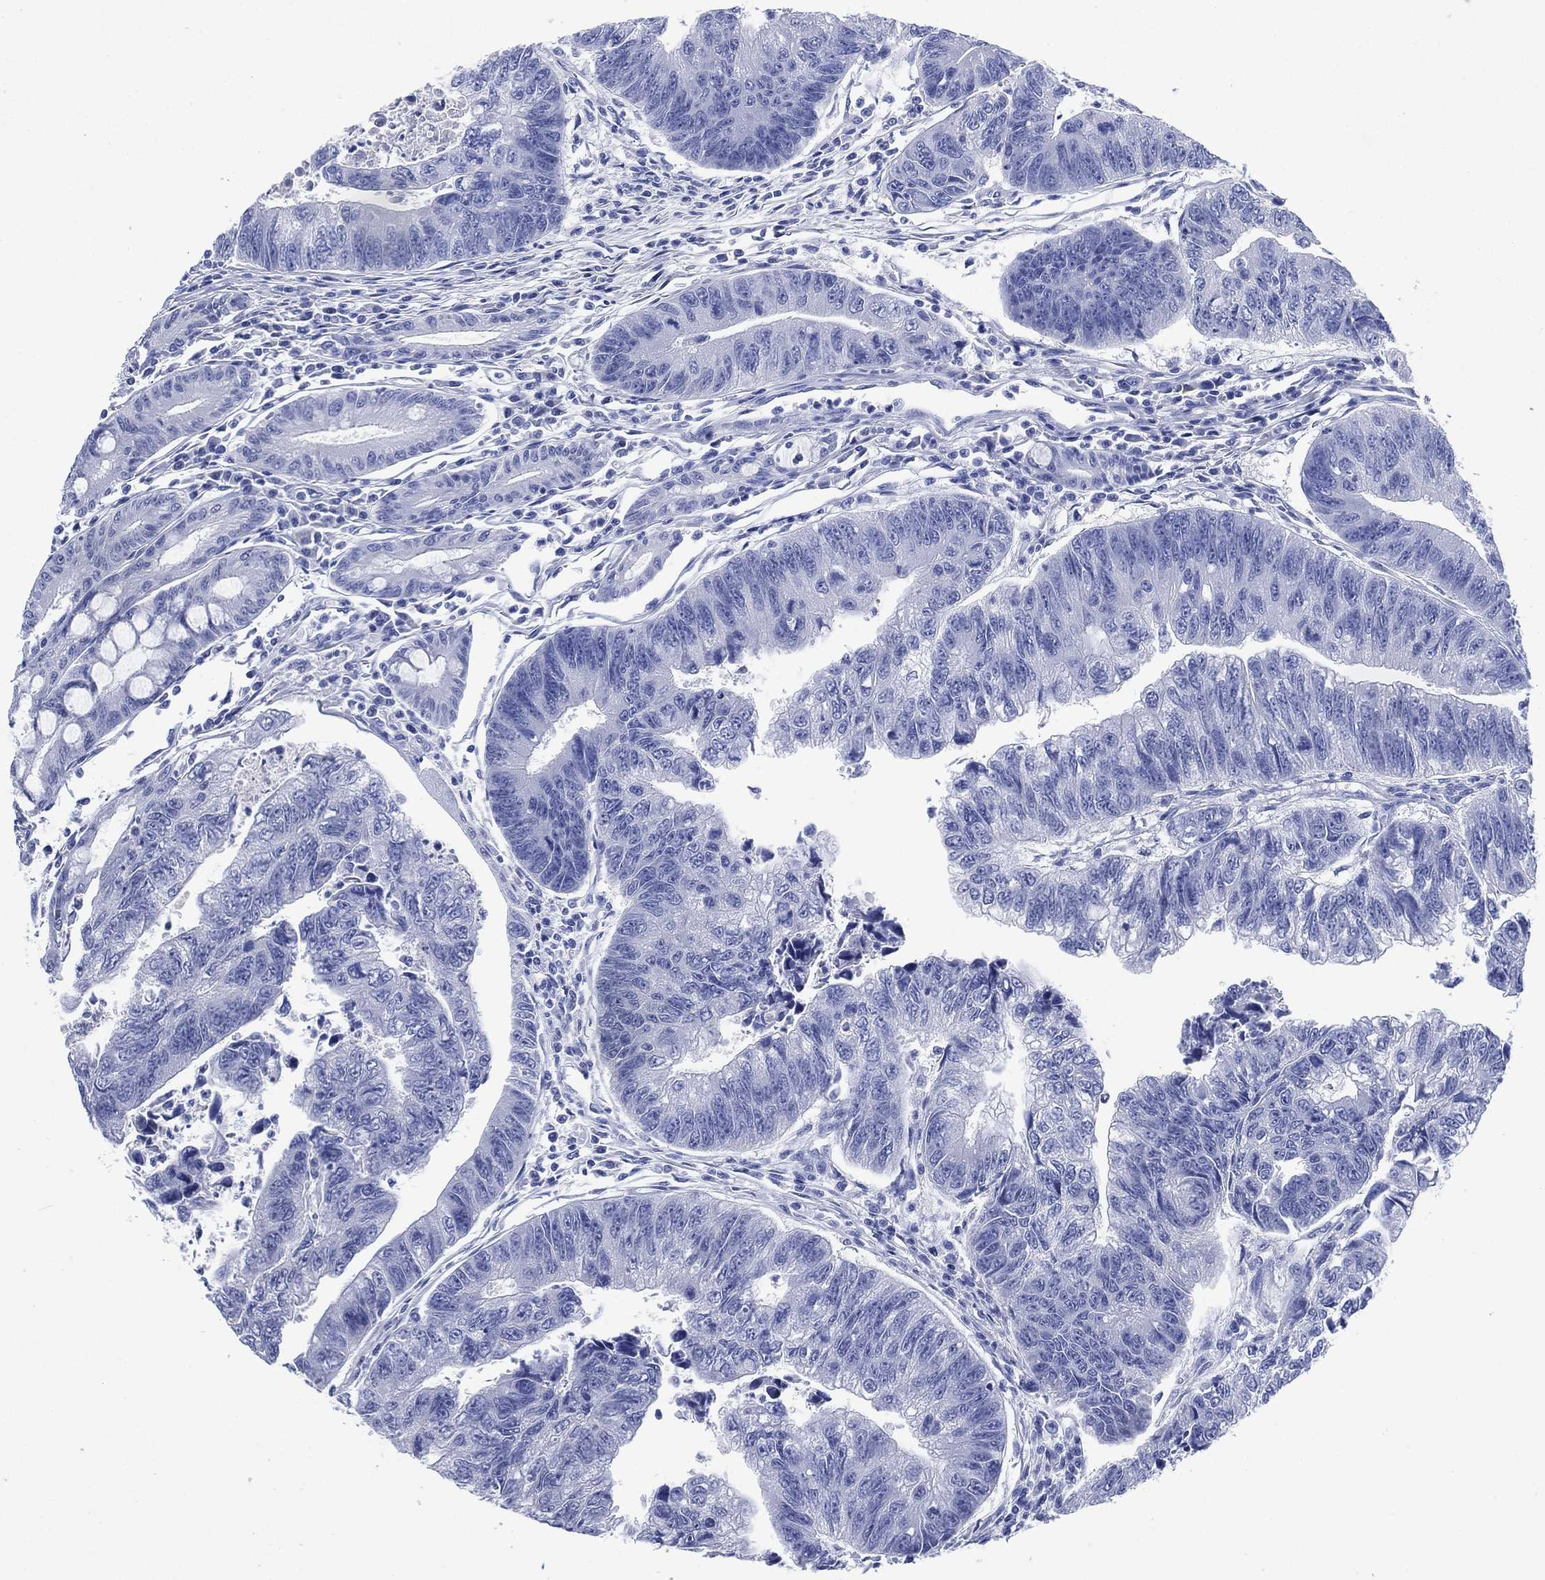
{"staining": {"intensity": "negative", "quantity": "none", "location": "none"}, "tissue": "colorectal cancer", "cell_type": "Tumor cells", "image_type": "cancer", "snomed": [{"axis": "morphology", "description": "Adenocarcinoma, NOS"}, {"axis": "topography", "description": "Colon"}], "caption": "High magnification brightfield microscopy of colorectal adenocarcinoma stained with DAB (3,3'-diaminobenzidine) (brown) and counterstained with hematoxylin (blue): tumor cells show no significant expression.", "gene": "SIGLECL1", "patient": {"sex": "female", "age": 65}}